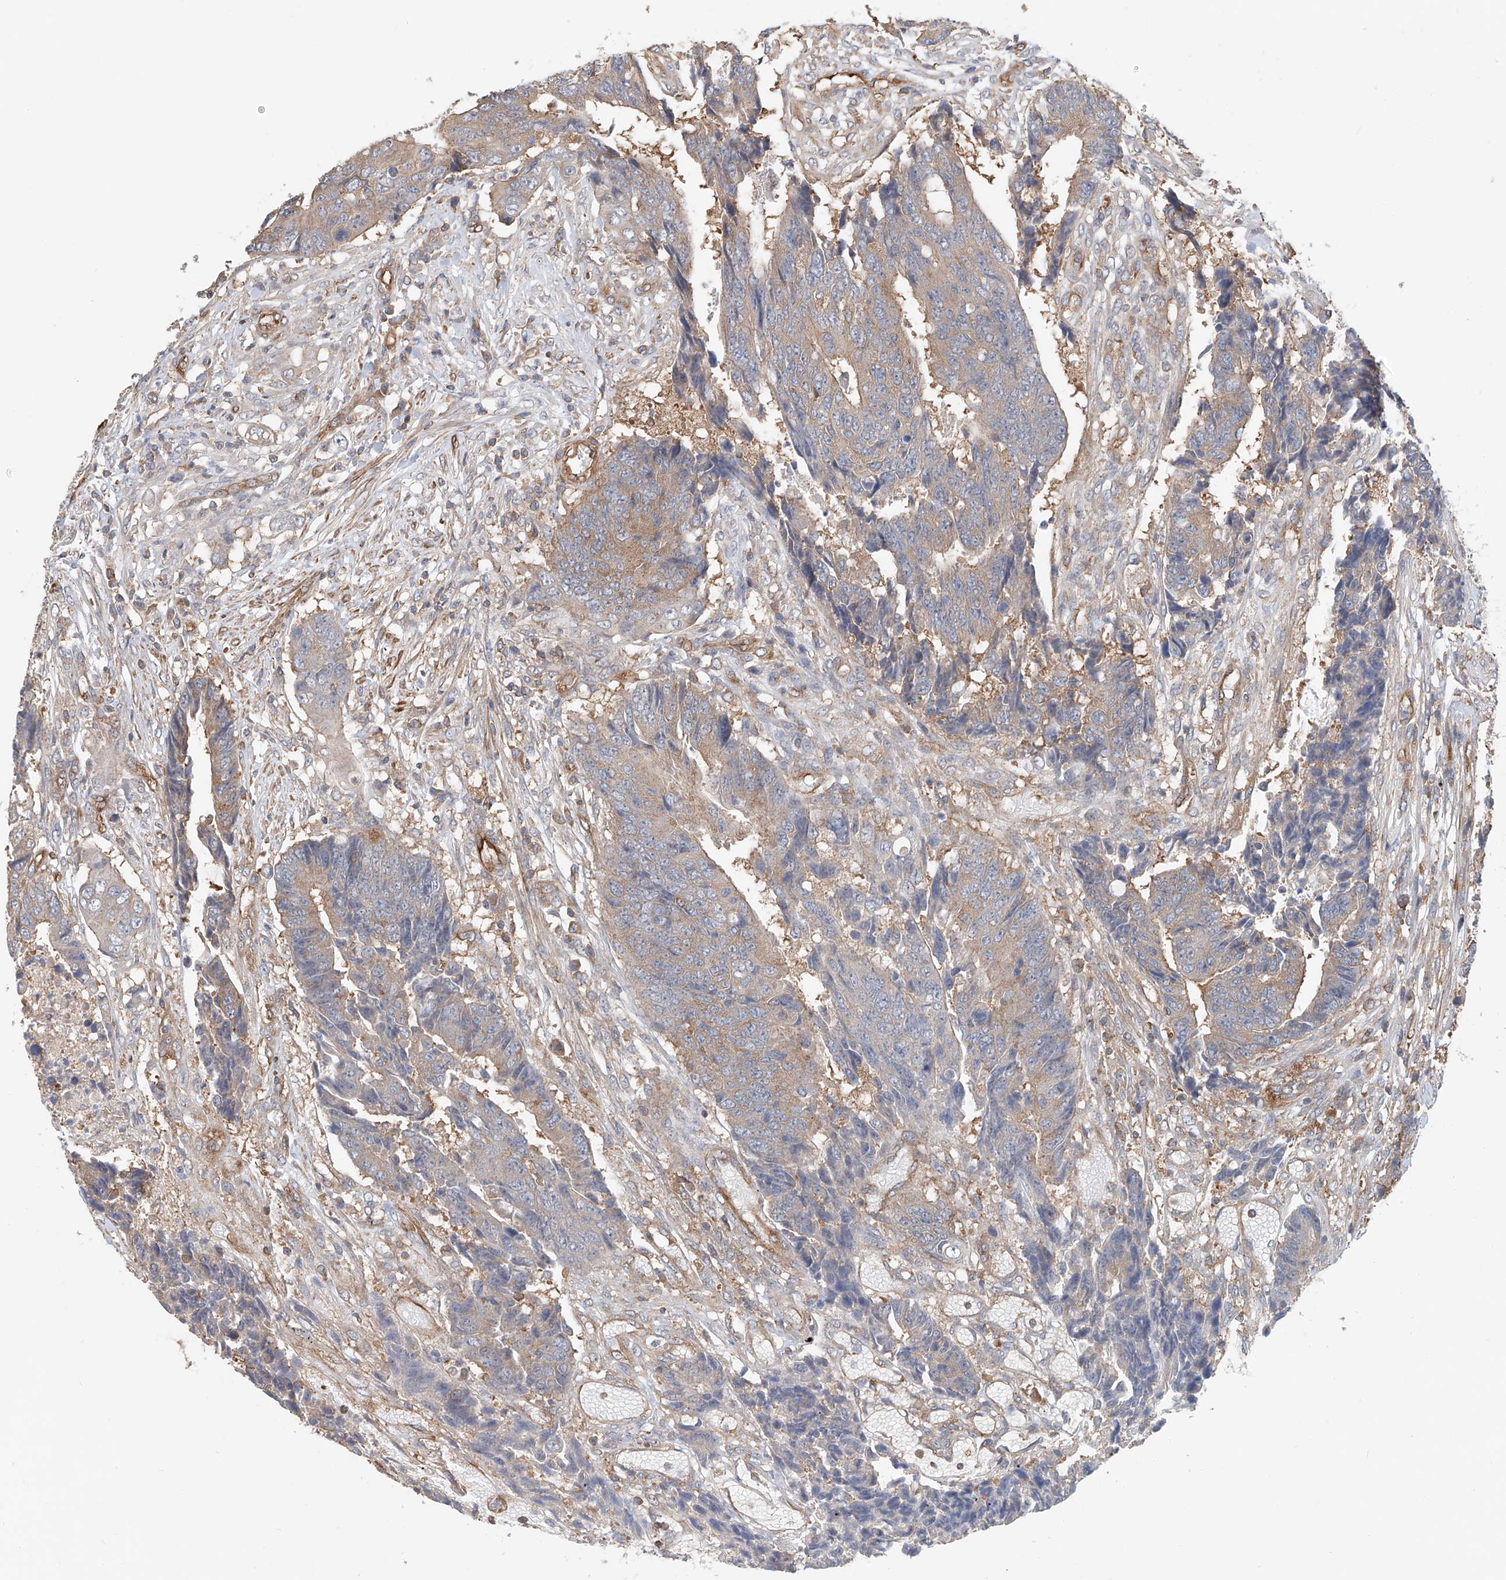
{"staining": {"intensity": "weak", "quantity": "25%-75%", "location": "cytoplasmic/membranous"}, "tissue": "colorectal cancer", "cell_type": "Tumor cells", "image_type": "cancer", "snomed": [{"axis": "morphology", "description": "Adenocarcinoma, NOS"}, {"axis": "topography", "description": "Rectum"}], "caption": "The immunohistochemical stain highlights weak cytoplasmic/membranous expression in tumor cells of colorectal adenocarcinoma tissue.", "gene": "FRYL", "patient": {"sex": "male", "age": 84}}